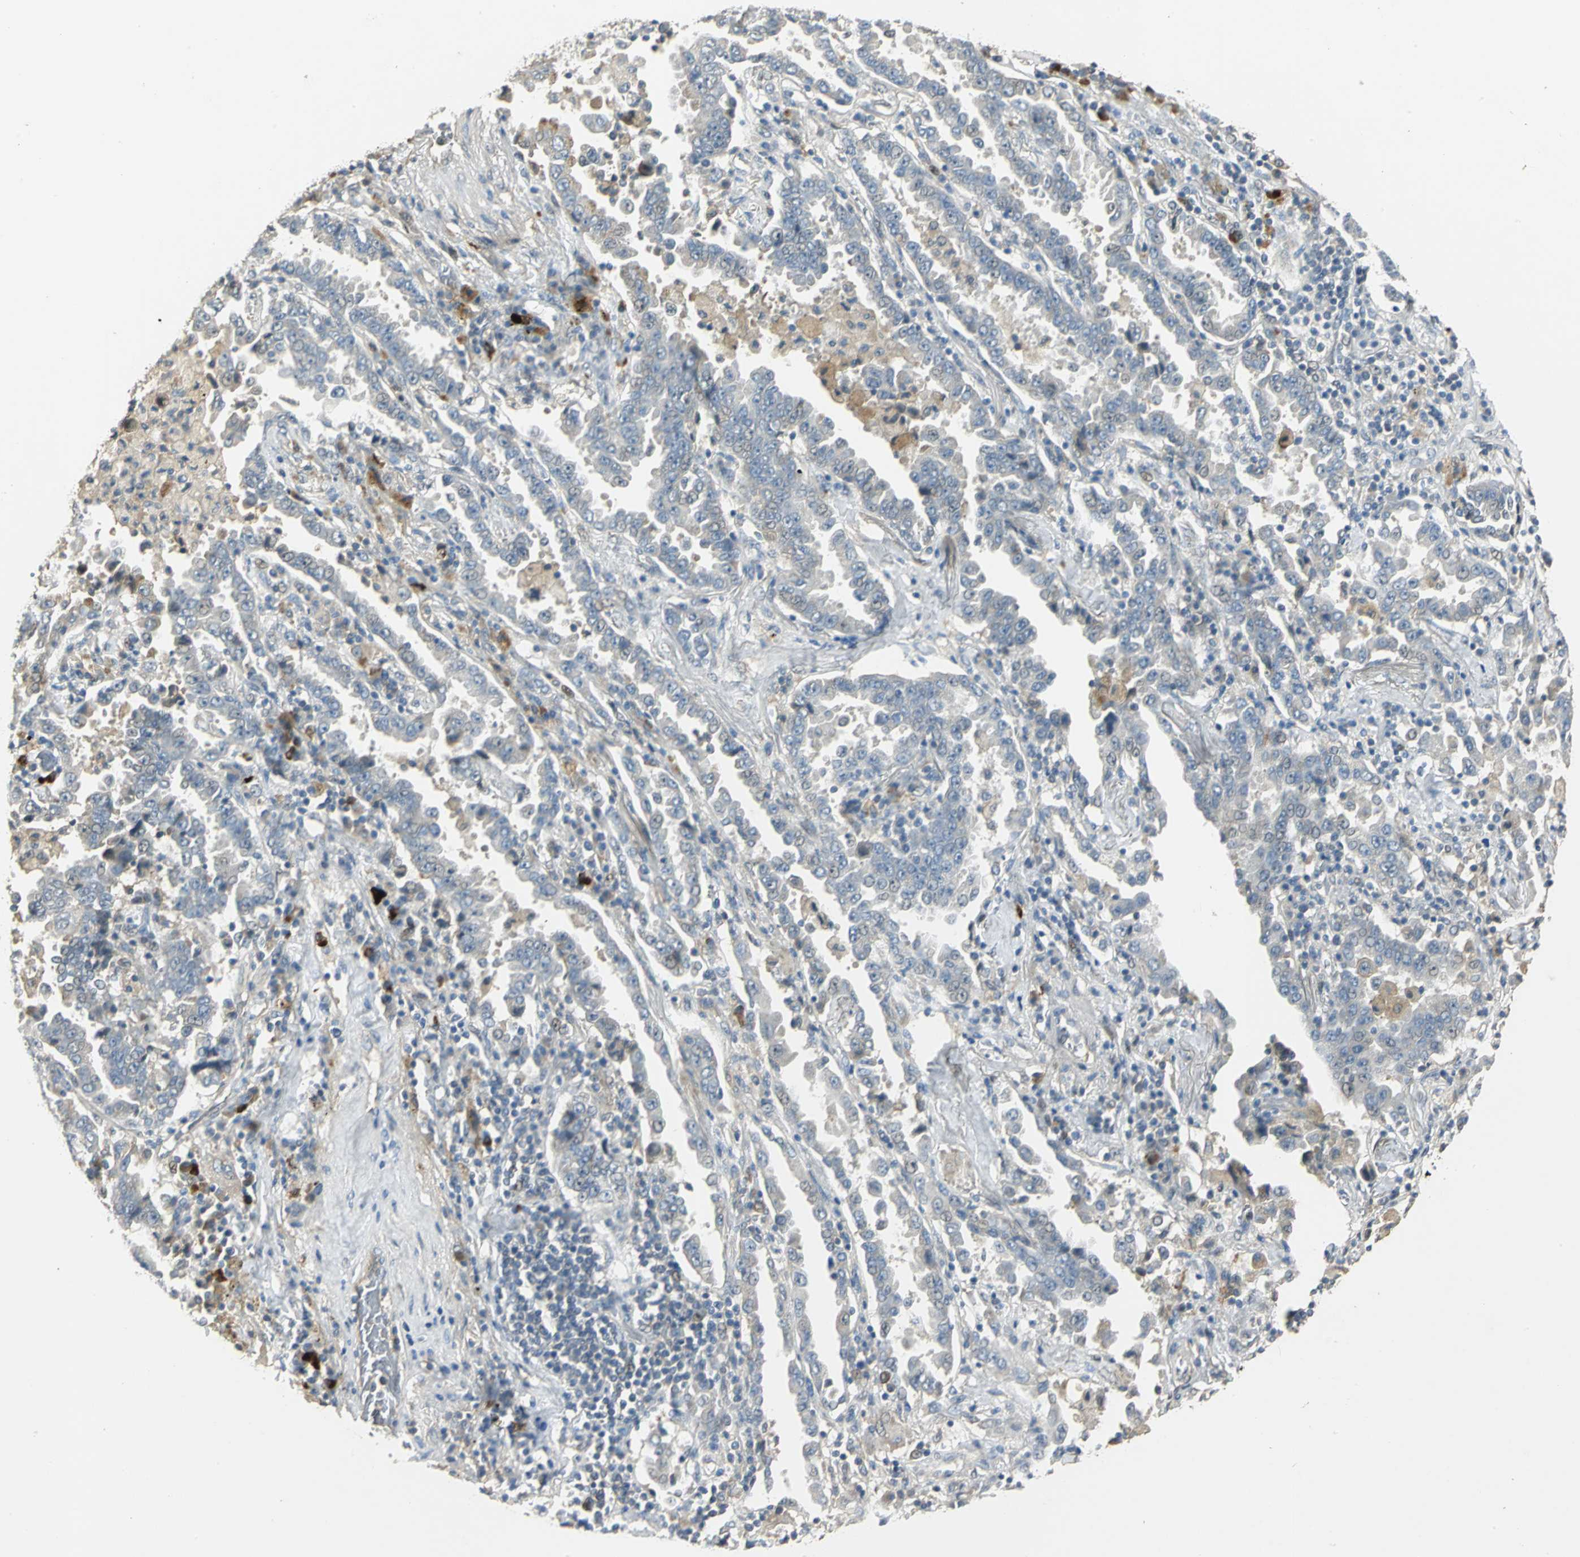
{"staining": {"intensity": "negative", "quantity": "none", "location": "none"}, "tissue": "lung cancer", "cell_type": "Tumor cells", "image_type": "cancer", "snomed": [{"axis": "morphology", "description": "Normal tissue, NOS"}, {"axis": "morphology", "description": "Inflammation, NOS"}, {"axis": "morphology", "description": "Adenocarcinoma, NOS"}, {"axis": "topography", "description": "Lung"}], "caption": "Lung cancer (adenocarcinoma) was stained to show a protein in brown. There is no significant positivity in tumor cells.", "gene": "PROC", "patient": {"sex": "female", "age": 64}}